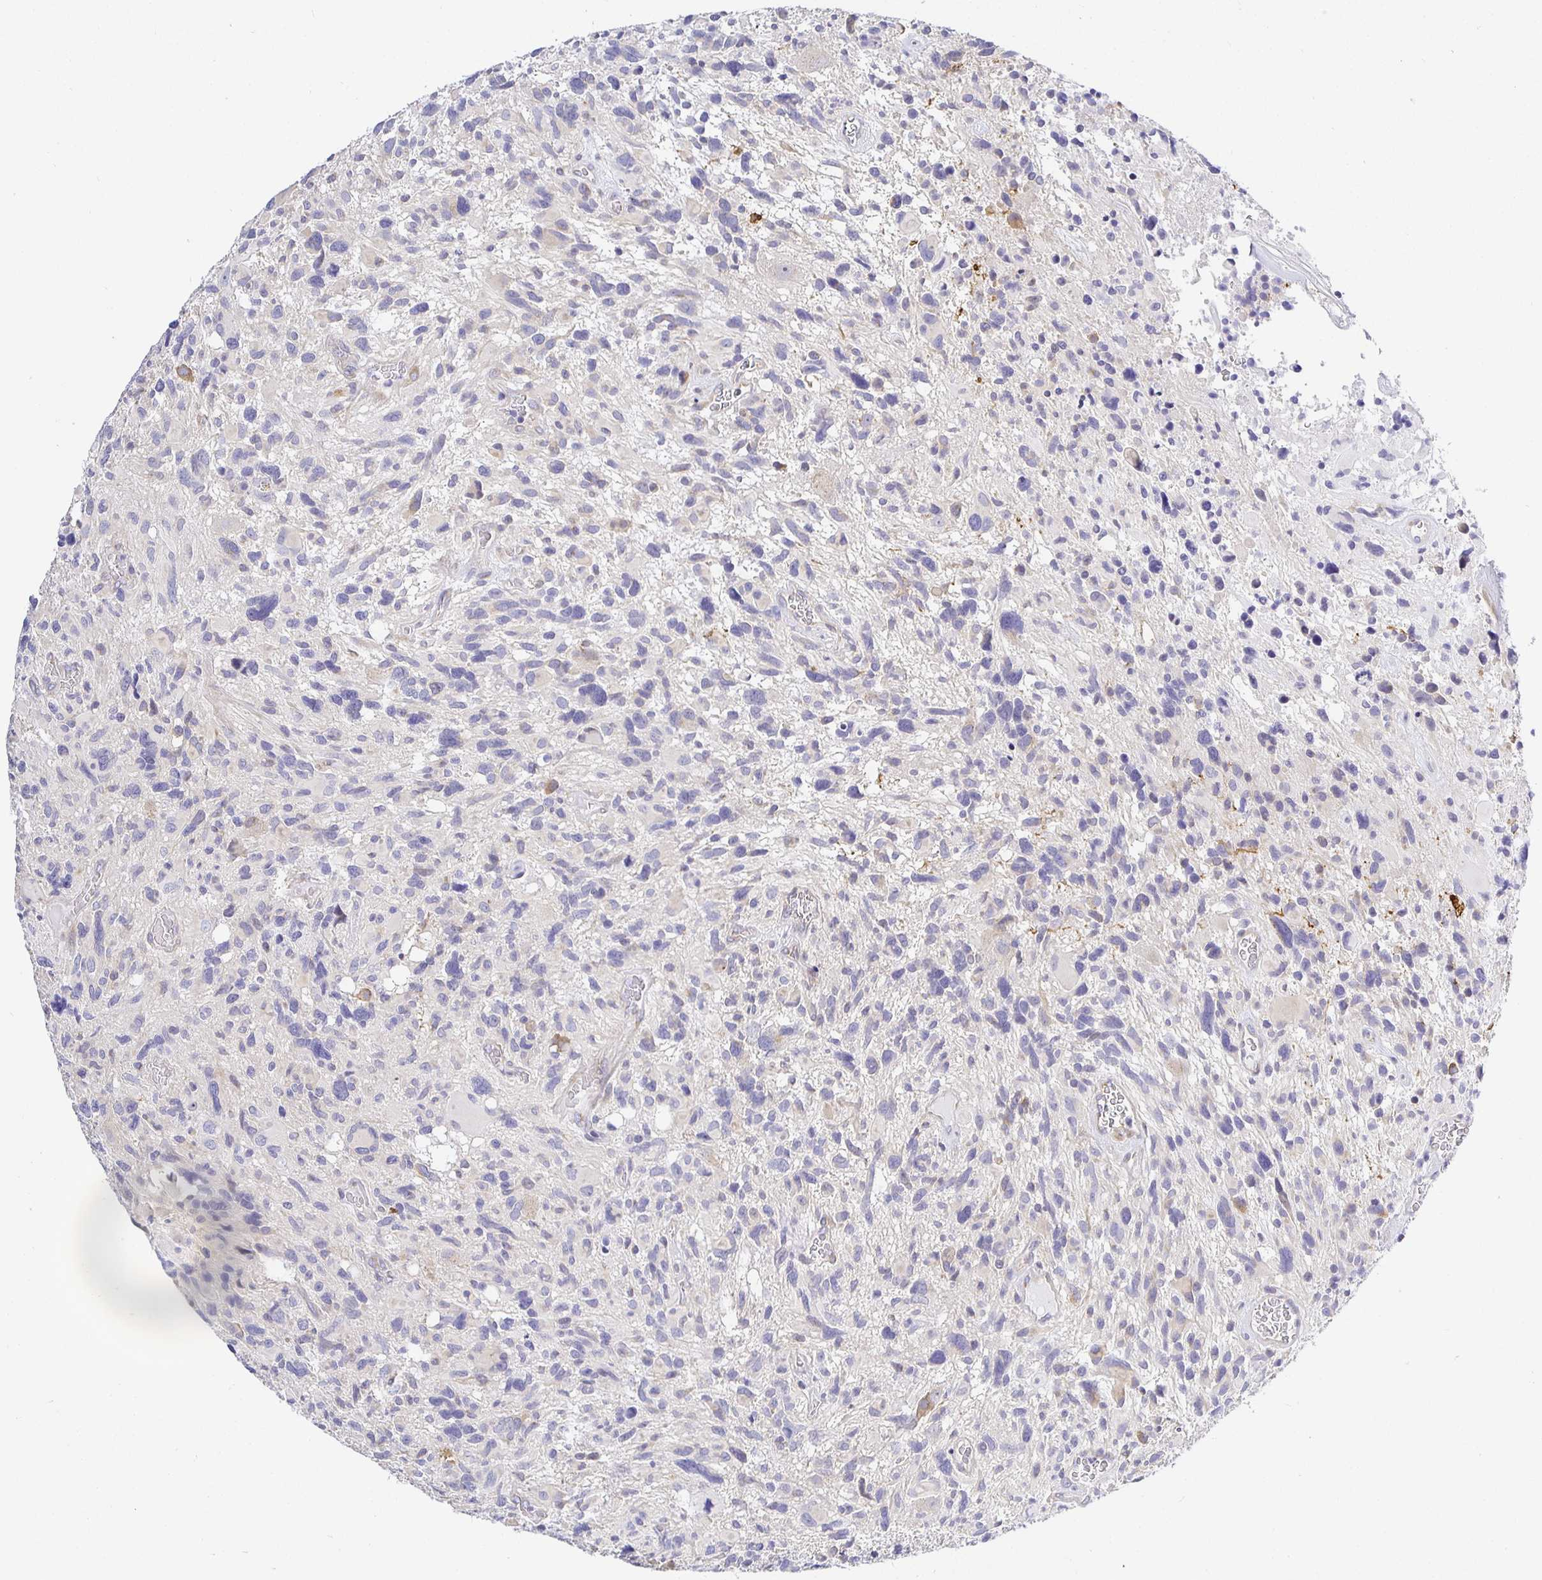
{"staining": {"intensity": "negative", "quantity": "none", "location": "none"}, "tissue": "glioma", "cell_type": "Tumor cells", "image_type": "cancer", "snomed": [{"axis": "morphology", "description": "Glioma, malignant, High grade"}, {"axis": "topography", "description": "Brain"}], "caption": "Protein analysis of glioma demonstrates no significant expression in tumor cells.", "gene": "OPALIN", "patient": {"sex": "male", "age": 49}}